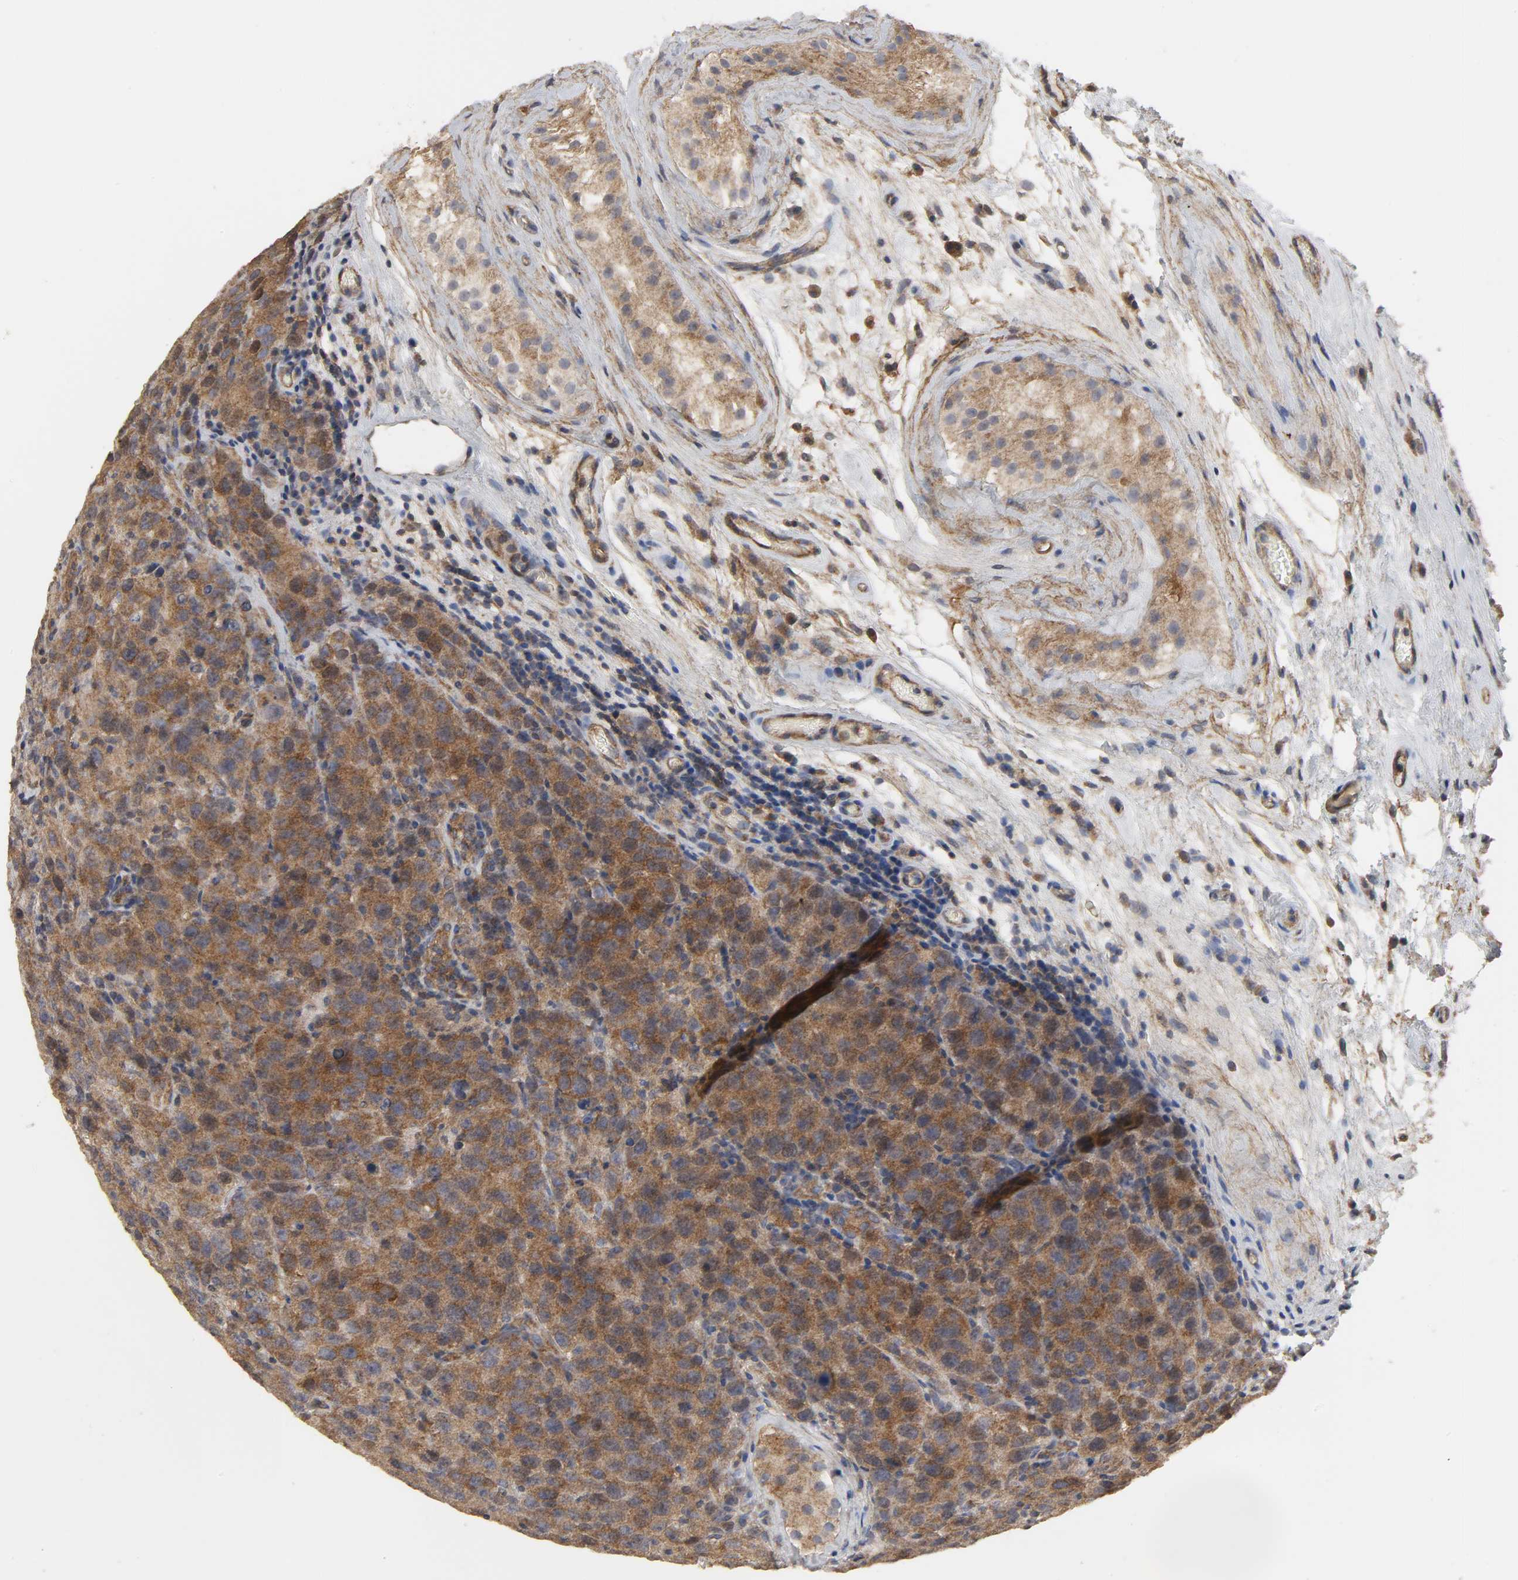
{"staining": {"intensity": "strong", "quantity": ">75%", "location": "cytoplasmic/membranous,nuclear"}, "tissue": "testis cancer", "cell_type": "Tumor cells", "image_type": "cancer", "snomed": [{"axis": "morphology", "description": "Seminoma, NOS"}, {"axis": "topography", "description": "Testis"}], "caption": "Testis cancer (seminoma) tissue demonstrates strong cytoplasmic/membranous and nuclear positivity in about >75% of tumor cells", "gene": "SH3GLB1", "patient": {"sex": "male", "age": 52}}